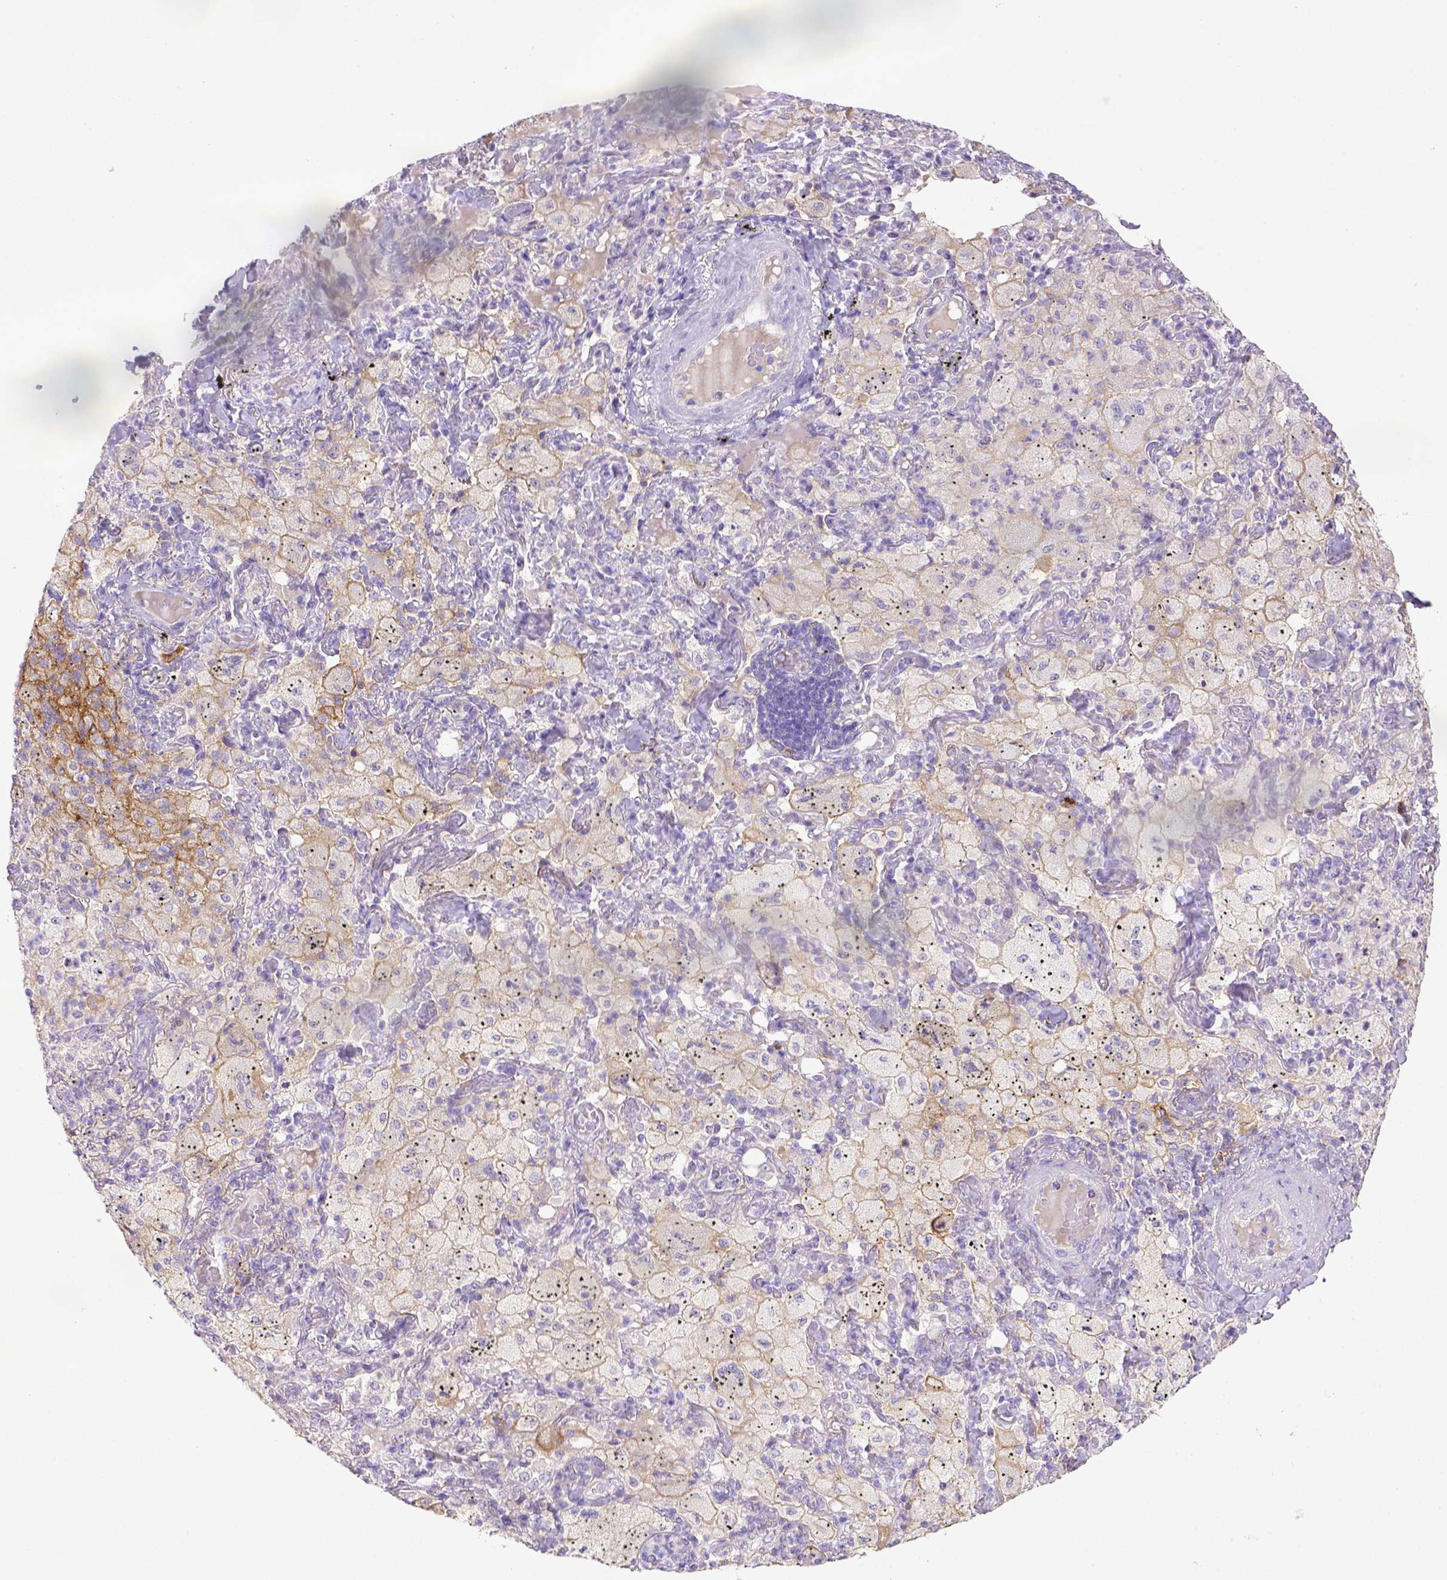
{"staining": {"intensity": "negative", "quantity": "none", "location": "none"}, "tissue": "lung cancer", "cell_type": "Tumor cells", "image_type": "cancer", "snomed": [{"axis": "morphology", "description": "Adenocarcinoma, NOS"}, {"axis": "topography", "description": "Lung"}], "caption": "A histopathology image of human adenocarcinoma (lung) is negative for staining in tumor cells.", "gene": "CD40", "patient": {"sex": "female", "age": 73}}